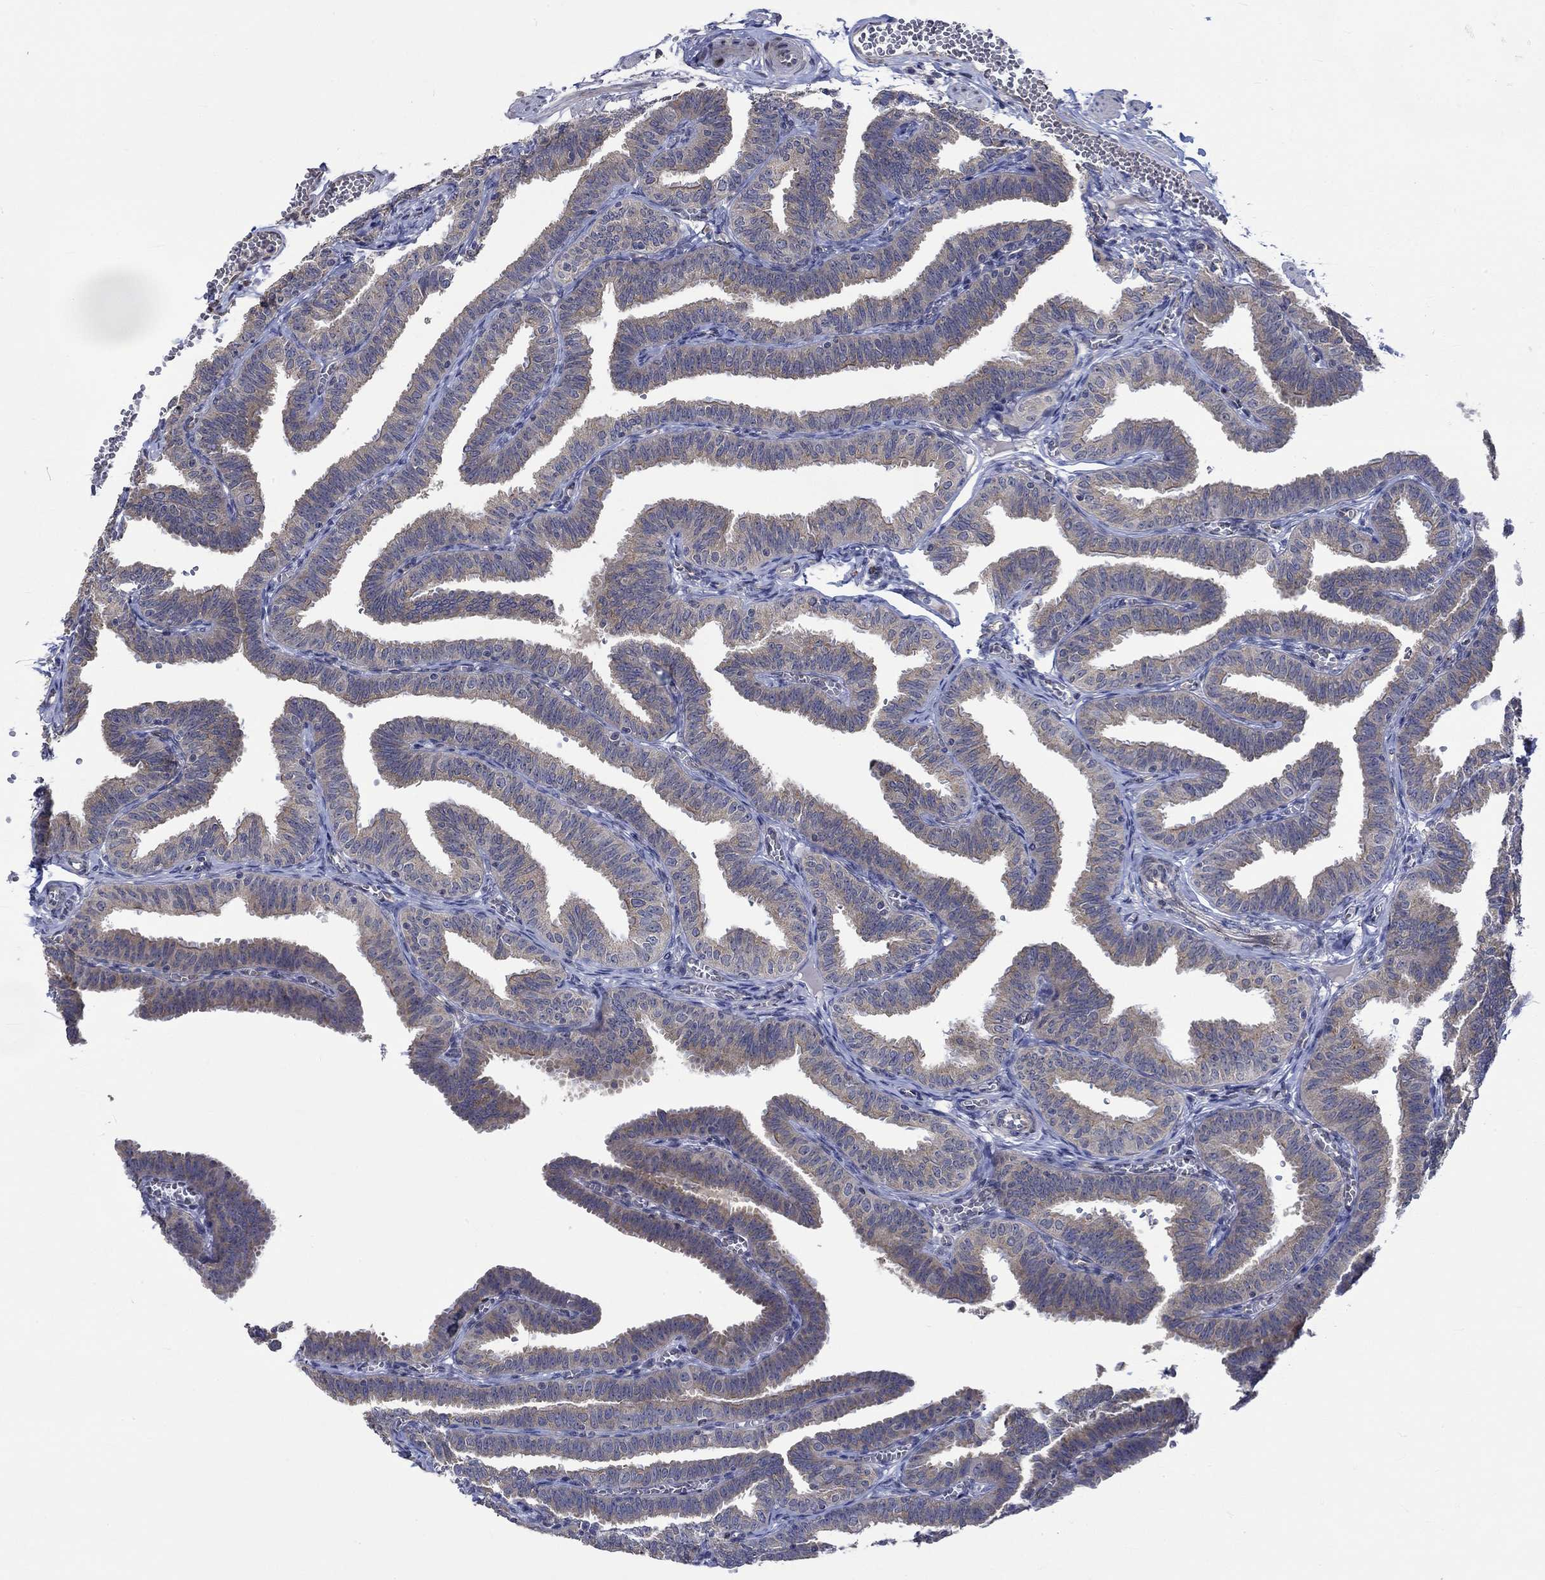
{"staining": {"intensity": "weak", "quantity": ">75%", "location": "cytoplasmic/membranous"}, "tissue": "fallopian tube", "cell_type": "Glandular cells", "image_type": "normal", "snomed": [{"axis": "morphology", "description": "Normal tissue, NOS"}, {"axis": "topography", "description": "Fallopian tube"}], "caption": "High-power microscopy captured an immunohistochemistry image of normal fallopian tube, revealing weak cytoplasmic/membranous staining in approximately >75% of glandular cells. The staining was performed using DAB, with brown indicating positive protein expression. Nuclei are stained blue with hematoxylin.", "gene": "GJA5", "patient": {"sex": "female", "age": 25}}